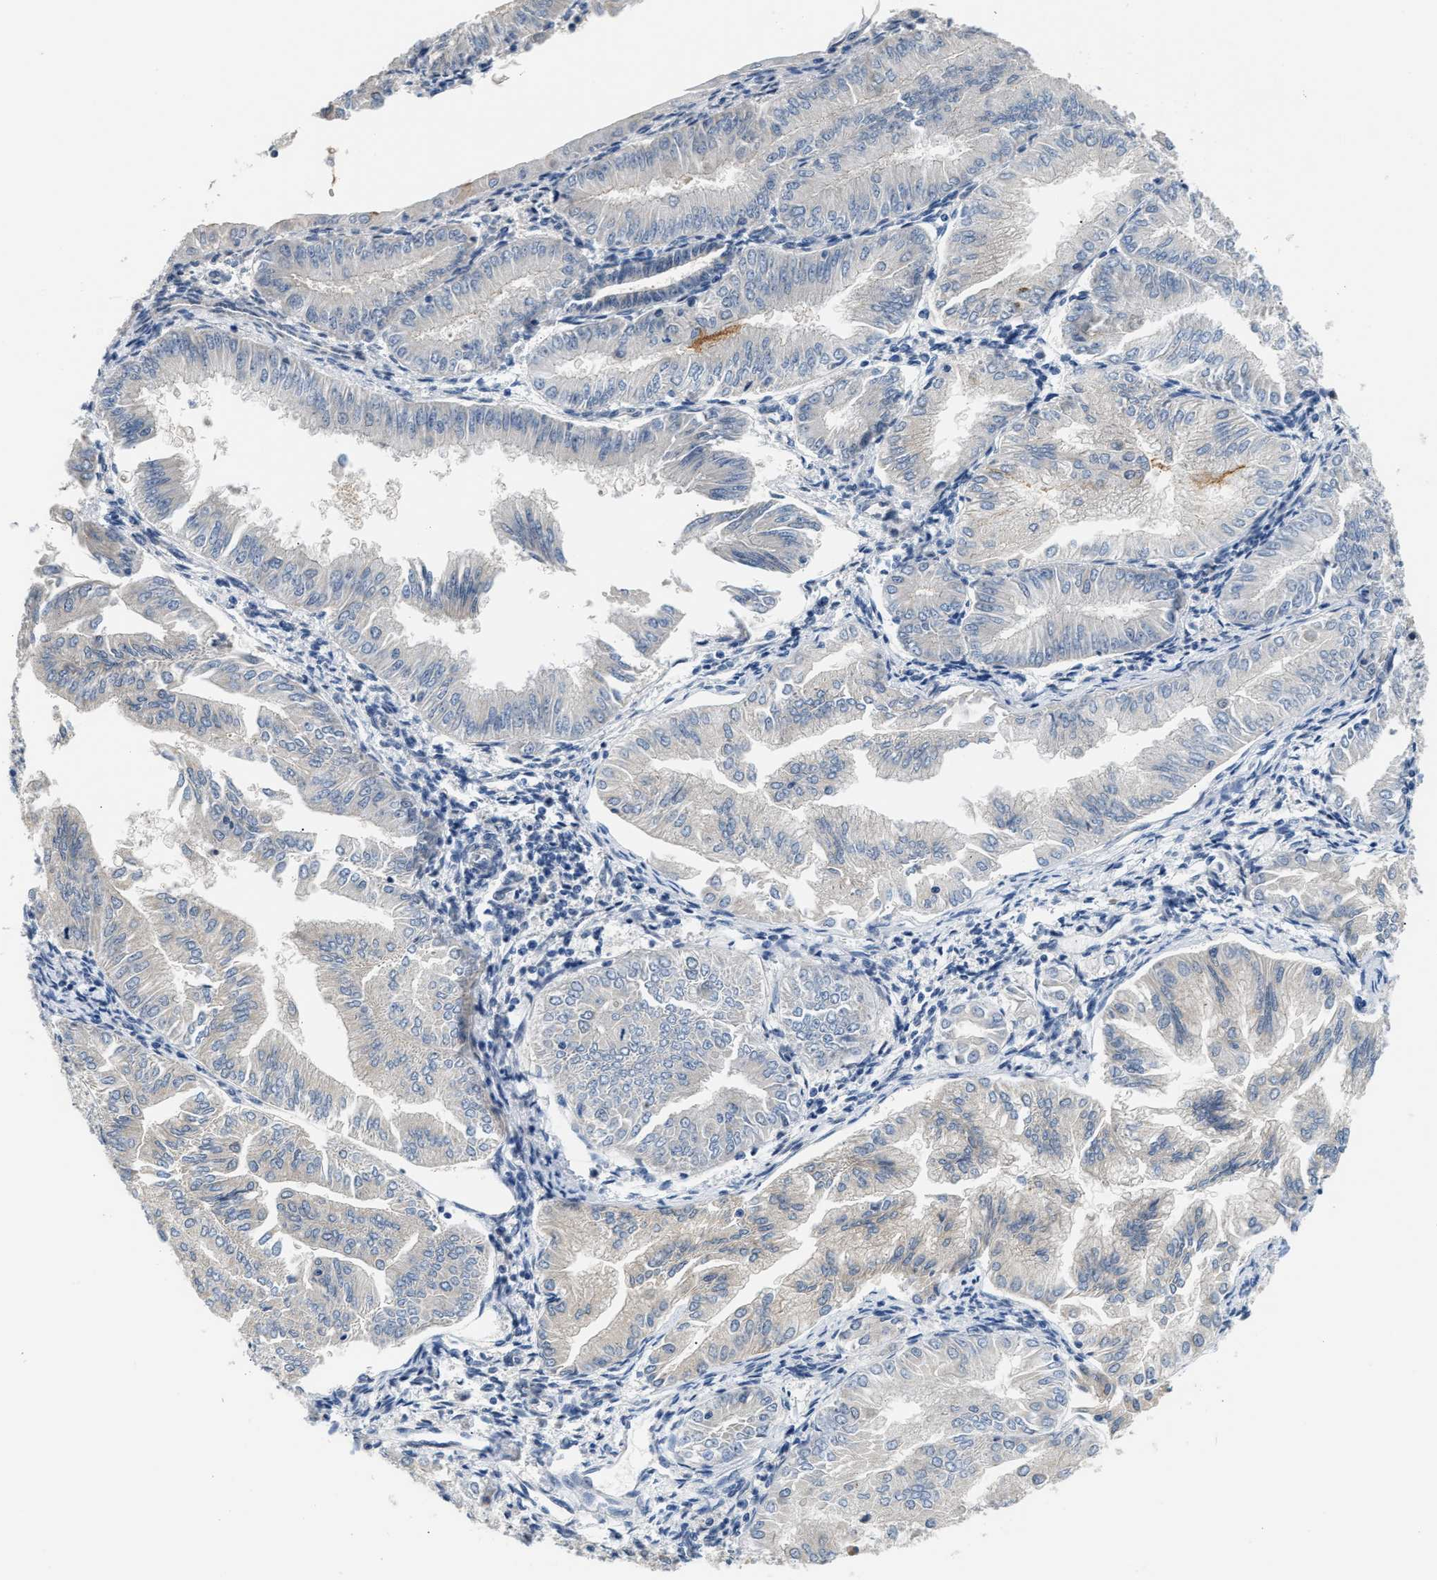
{"staining": {"intensity": "negative", "quantity": "none", "location": "none"}, "tissue": "endometrial cancer", "cell_type": "Tumor cells", "image_type": "cancer", "snomed": [{"axis": "morphology", "description": "Adenocarcinoma, NOS"}, {"axis": "topography", "description": "Endometrium"}], "caption": "High power microscopy histopathology image of an IHC micrograph of adenocarcinoma (endometrial), revealing no significant expression in tumor cells.", "gene": "PPM1H", "patient": {"sex": "female", "age": 53}}